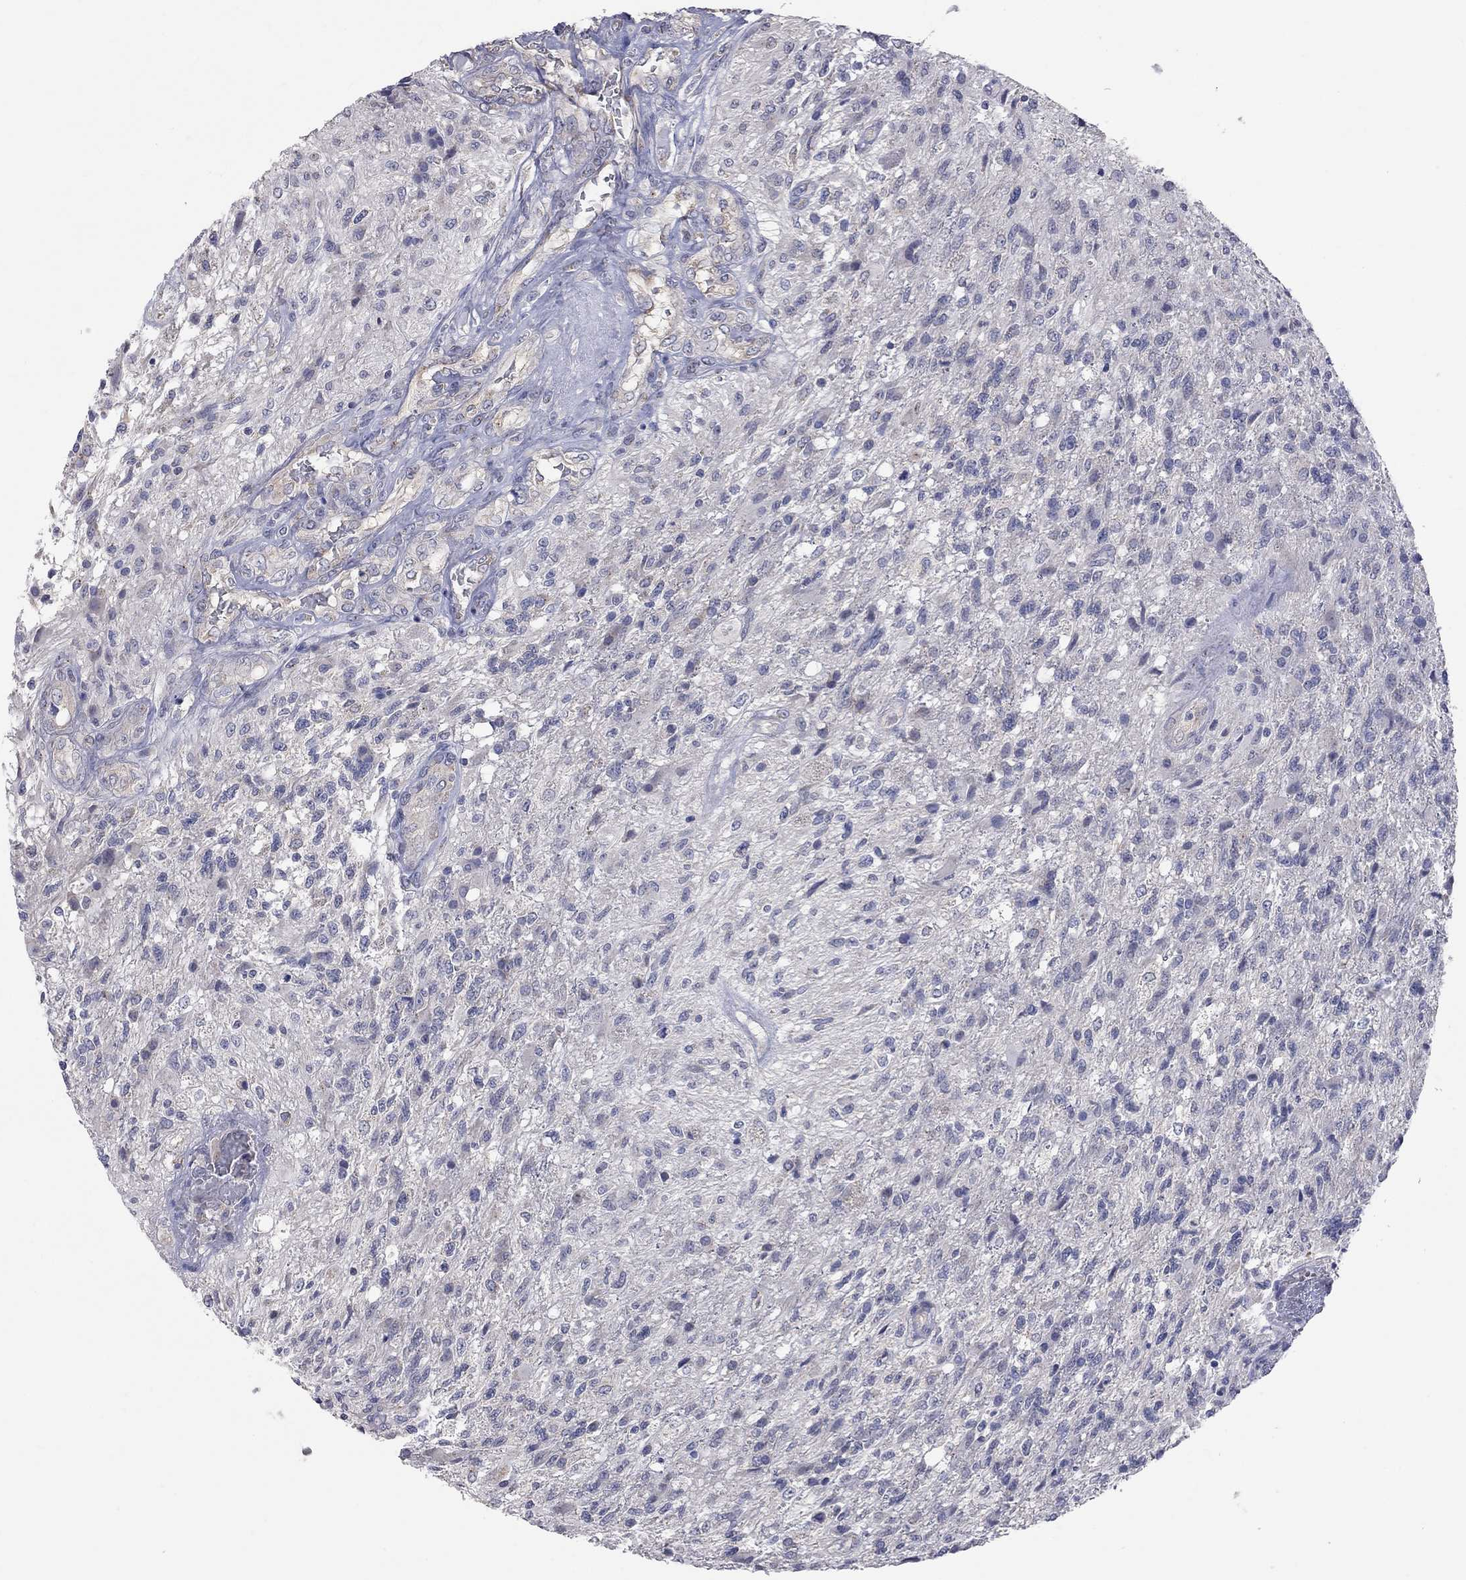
{"staining": {"intensity": "negative", "quantity": "none", "location": "none"}, "tissue": "glioma", "cell_type": "Tumor cells", "image_type": "cancer", "snomed": [{"axis": "morphology", "description": "Glioma, malignant, High grade"}, {"axis": "topography", "description": "Brain"}], "caption": "Tumor cells show no significant protein staining in glioma.", "gene": "OPRK1", "patient": {"sex": "male", "age": 56}}